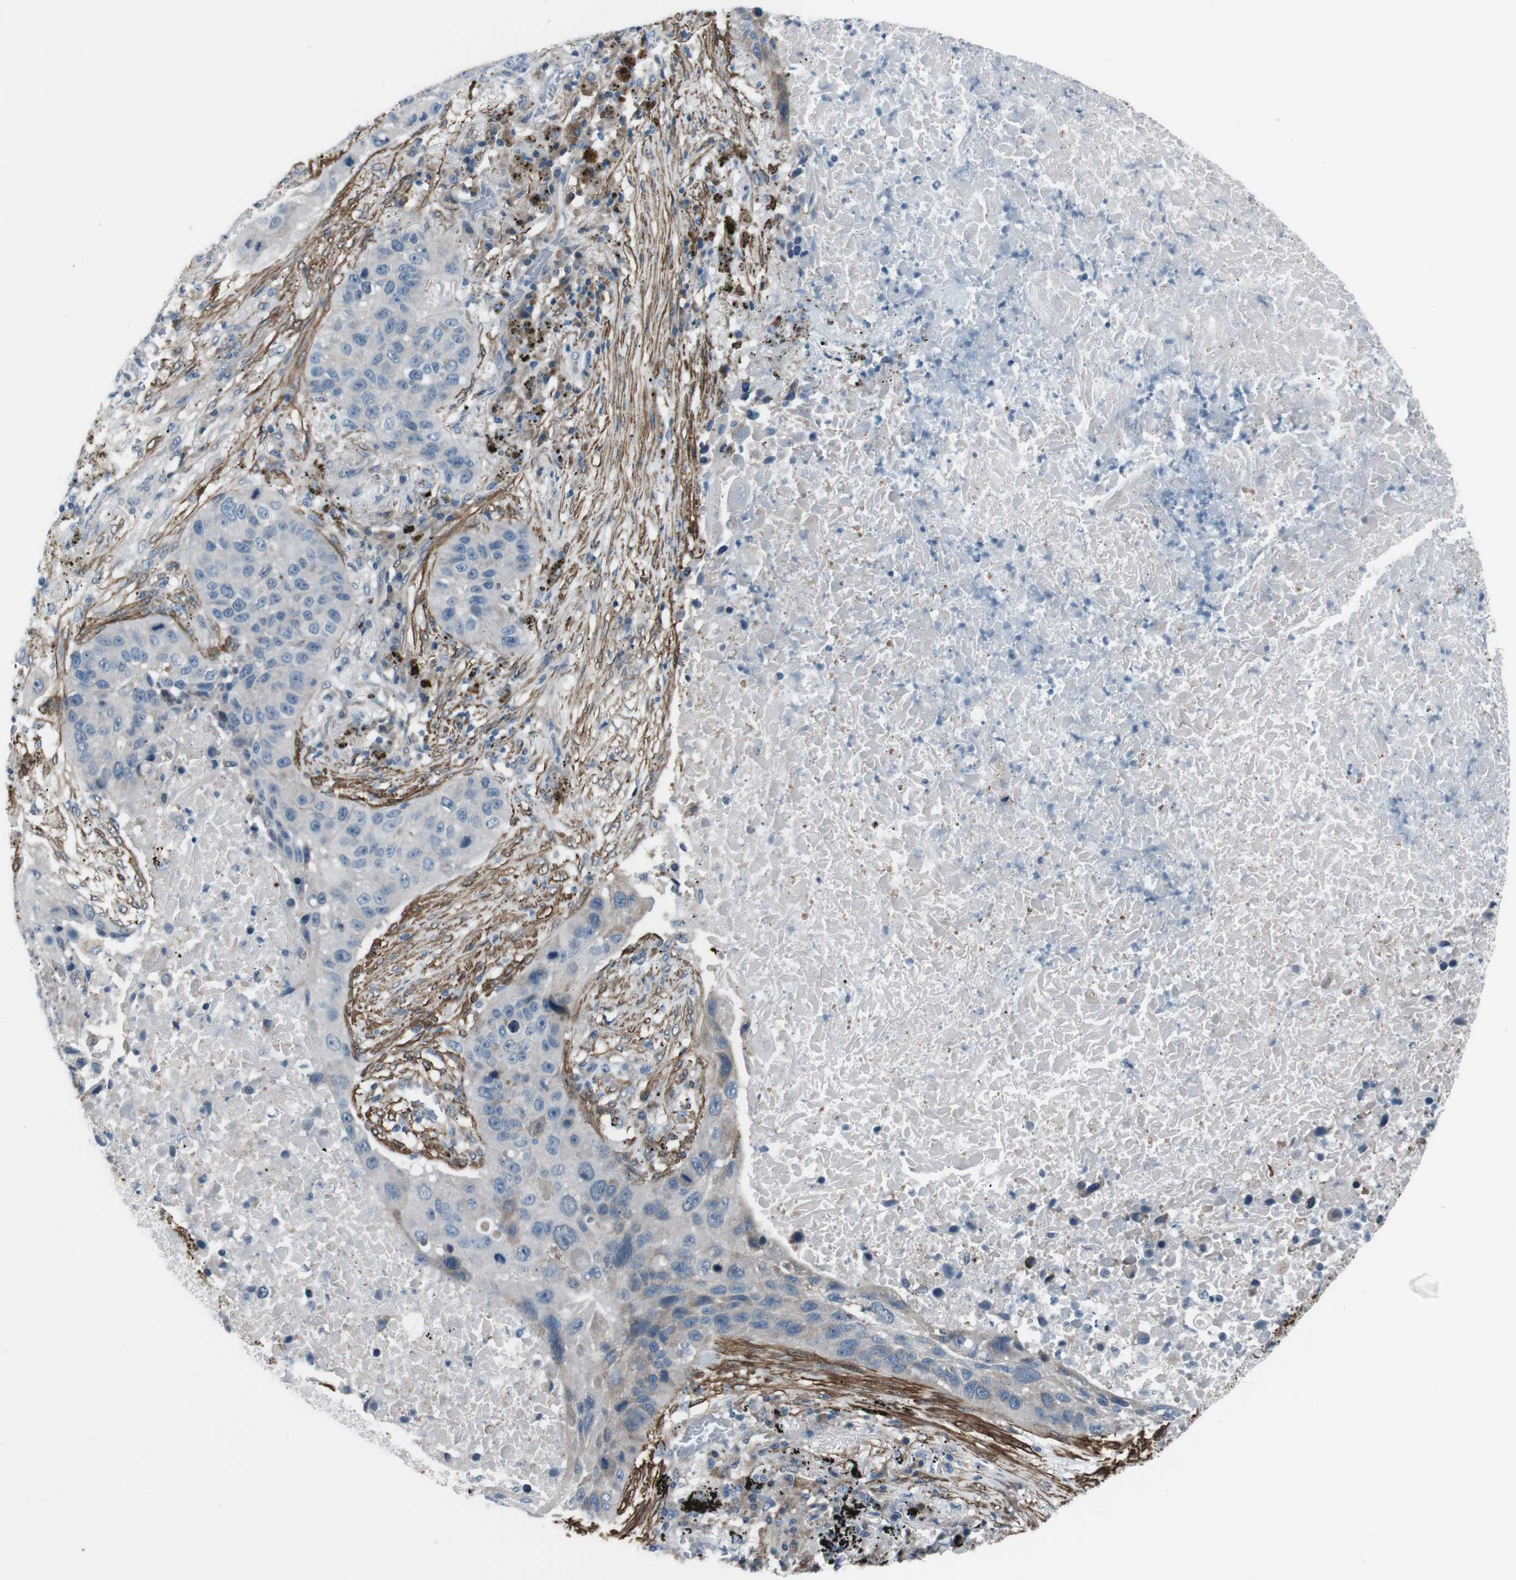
{"staining": {"intensity": "moderate", "quantity": "<25%", "location": "cytoplasmic/membranous"}, "tissue": "lung cancer", "cell_type": "Tumor cells", "image_type": "cancer", "snomed": [{"axis": "morphology", "description": "Squamous cell carcinoma, NOS"}, {"axis": "topography", "description": "Lung"}], "caption": "A brown stain labels moderate cytoplasmic/membranous positivity of a protein in lung cancer tumor cells.", "gene": "PDLIM5", "patient": {"sex": "male", "age": 57}}